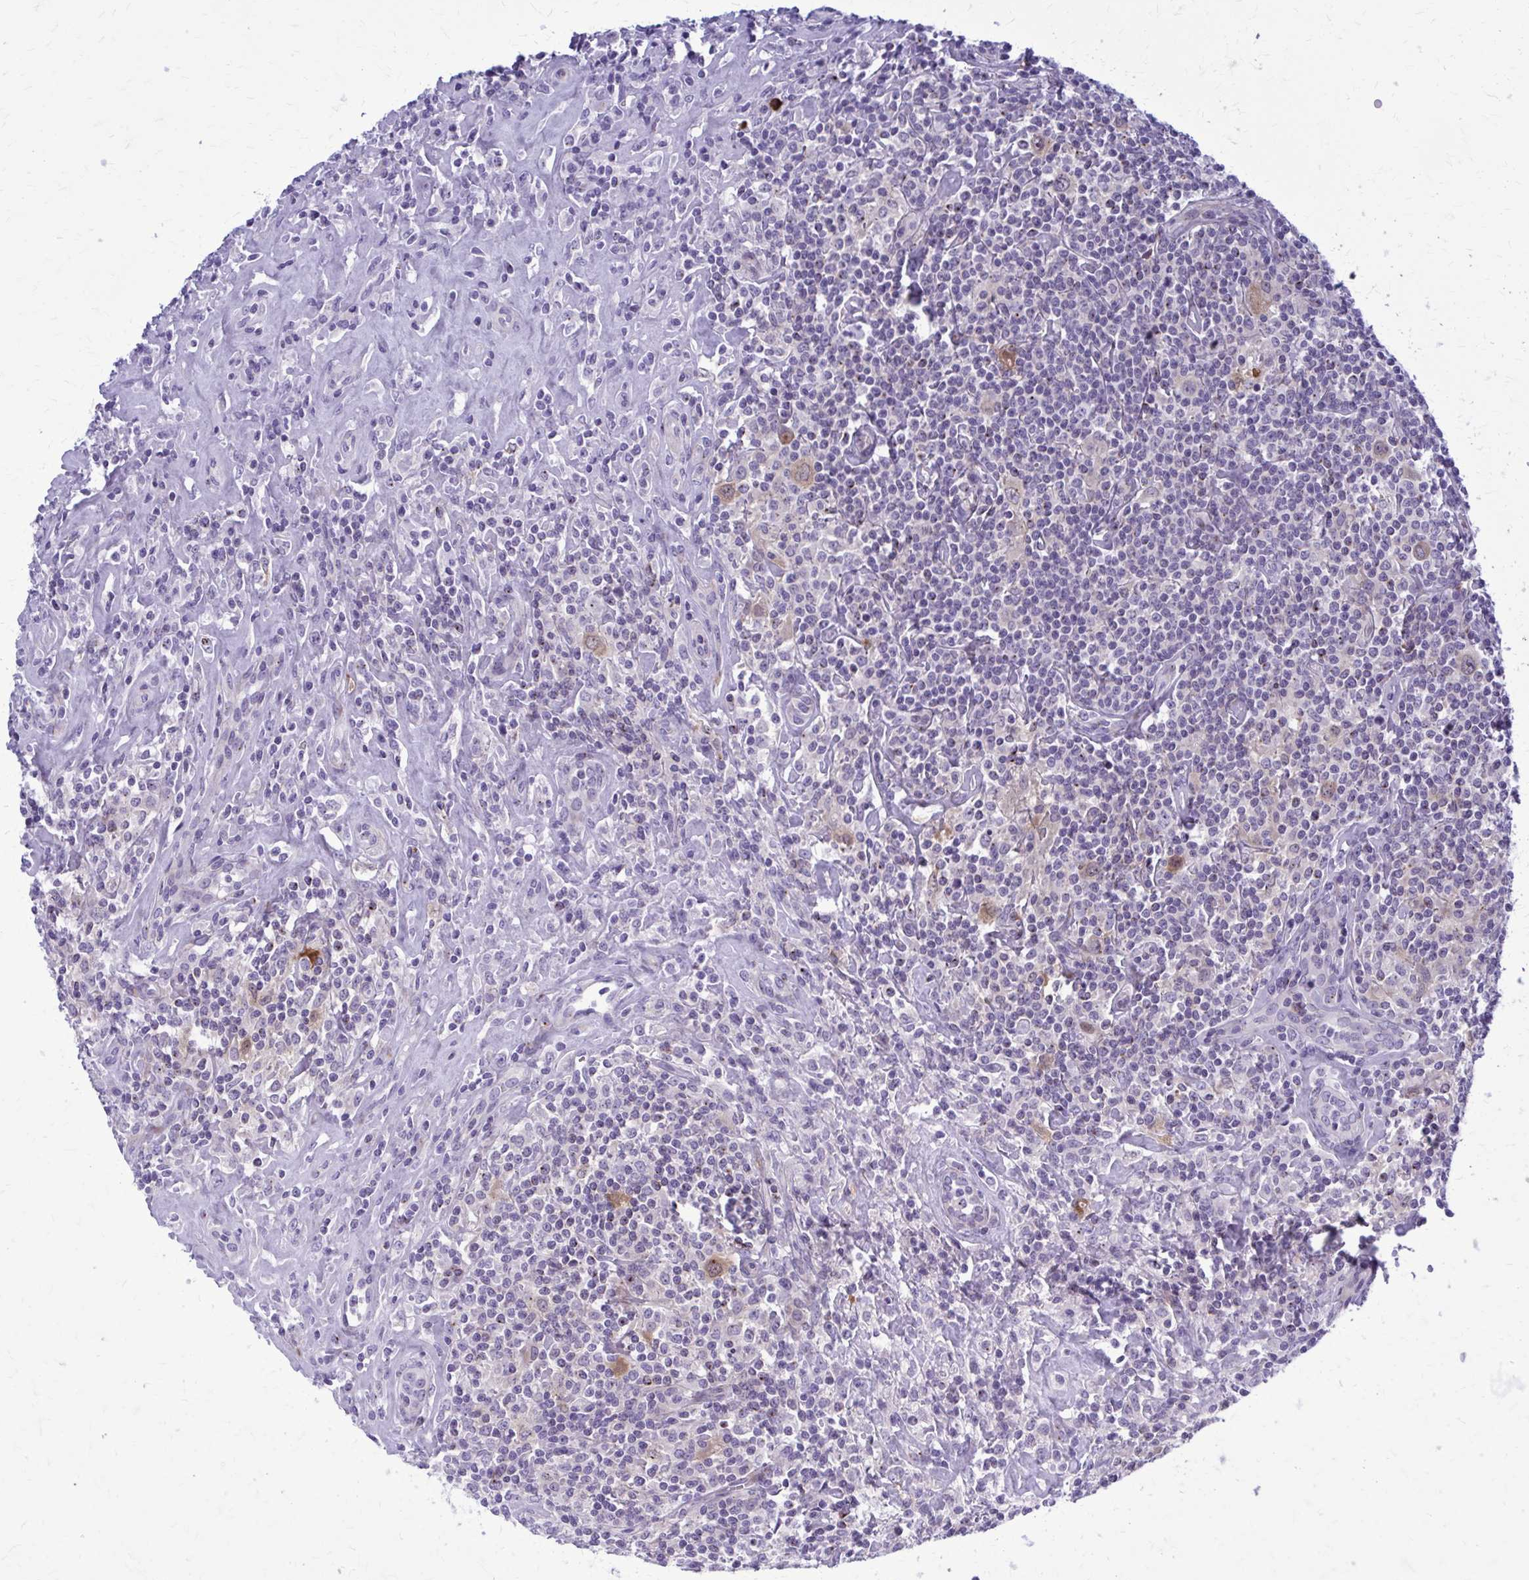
{"staining": {"intensity": "moderate", "quantity": ">75%", "location": "cytoplasmic/membranous,nuclear"}, "tissue": "lymphoma", "cell_type": "Tumor cells", "image_type": "cancer", "snomed": [{"axis": "morphology", "description": "Hodgkin's disease, NOS"}, {"axis": "morphology", "description": "Hodgkin's lymphoma, nodular sclerosis"}, {"axis": "topography", "description": "Lymph node"}], "caption": "Lymphoma stained for a protein (brown) exhibits moderate cytoplasmic/membranous and nuclear positive staining in approximately >75% of tumor cells.", "gene": "PEDS1", "patient": {"sex": "female", "age": 10}}